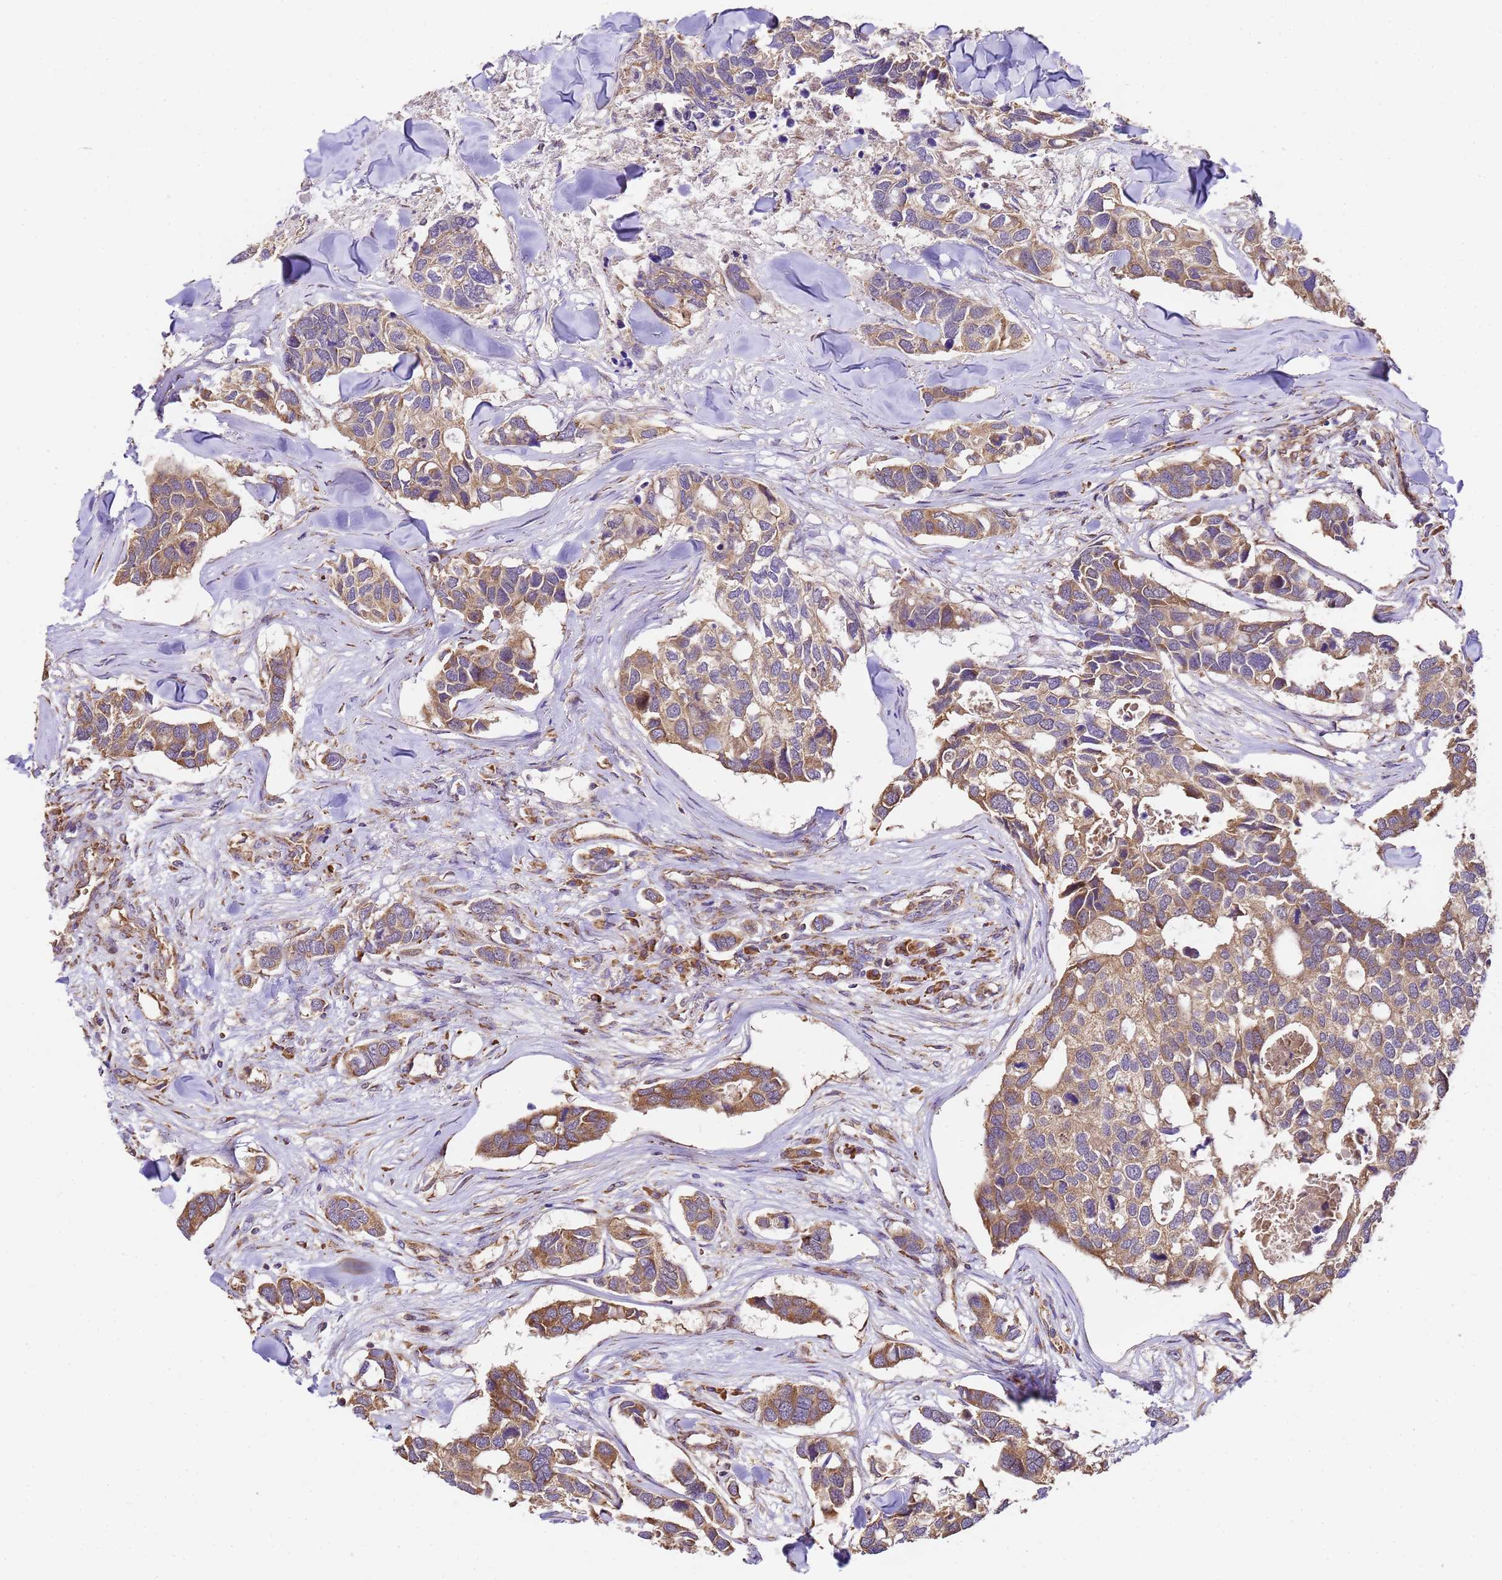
{"staining": {"intensity": "moderate", "quantity": ">75%", "location": "cytoplasmic/membranous"}, "tissue": "breast cancer", "cell_type": "Tumor cells", "image_type": "cancer", "snomed": [{"axis": "morphology", "description": "Duct carcinoma"}, {"axis": "topography", "description": "Breast"}], "caption": "Protein staining displays moderate cytoplasmic/membranous positivity in approximately >75% of tumor cells in infiltrating ductal carcinoma (breast). Ihc stains the protein of interest in brown and the nuclei are stained blue.", "gene": "LRRIQ1", "patient": {"sex": "female", "age": 83}}